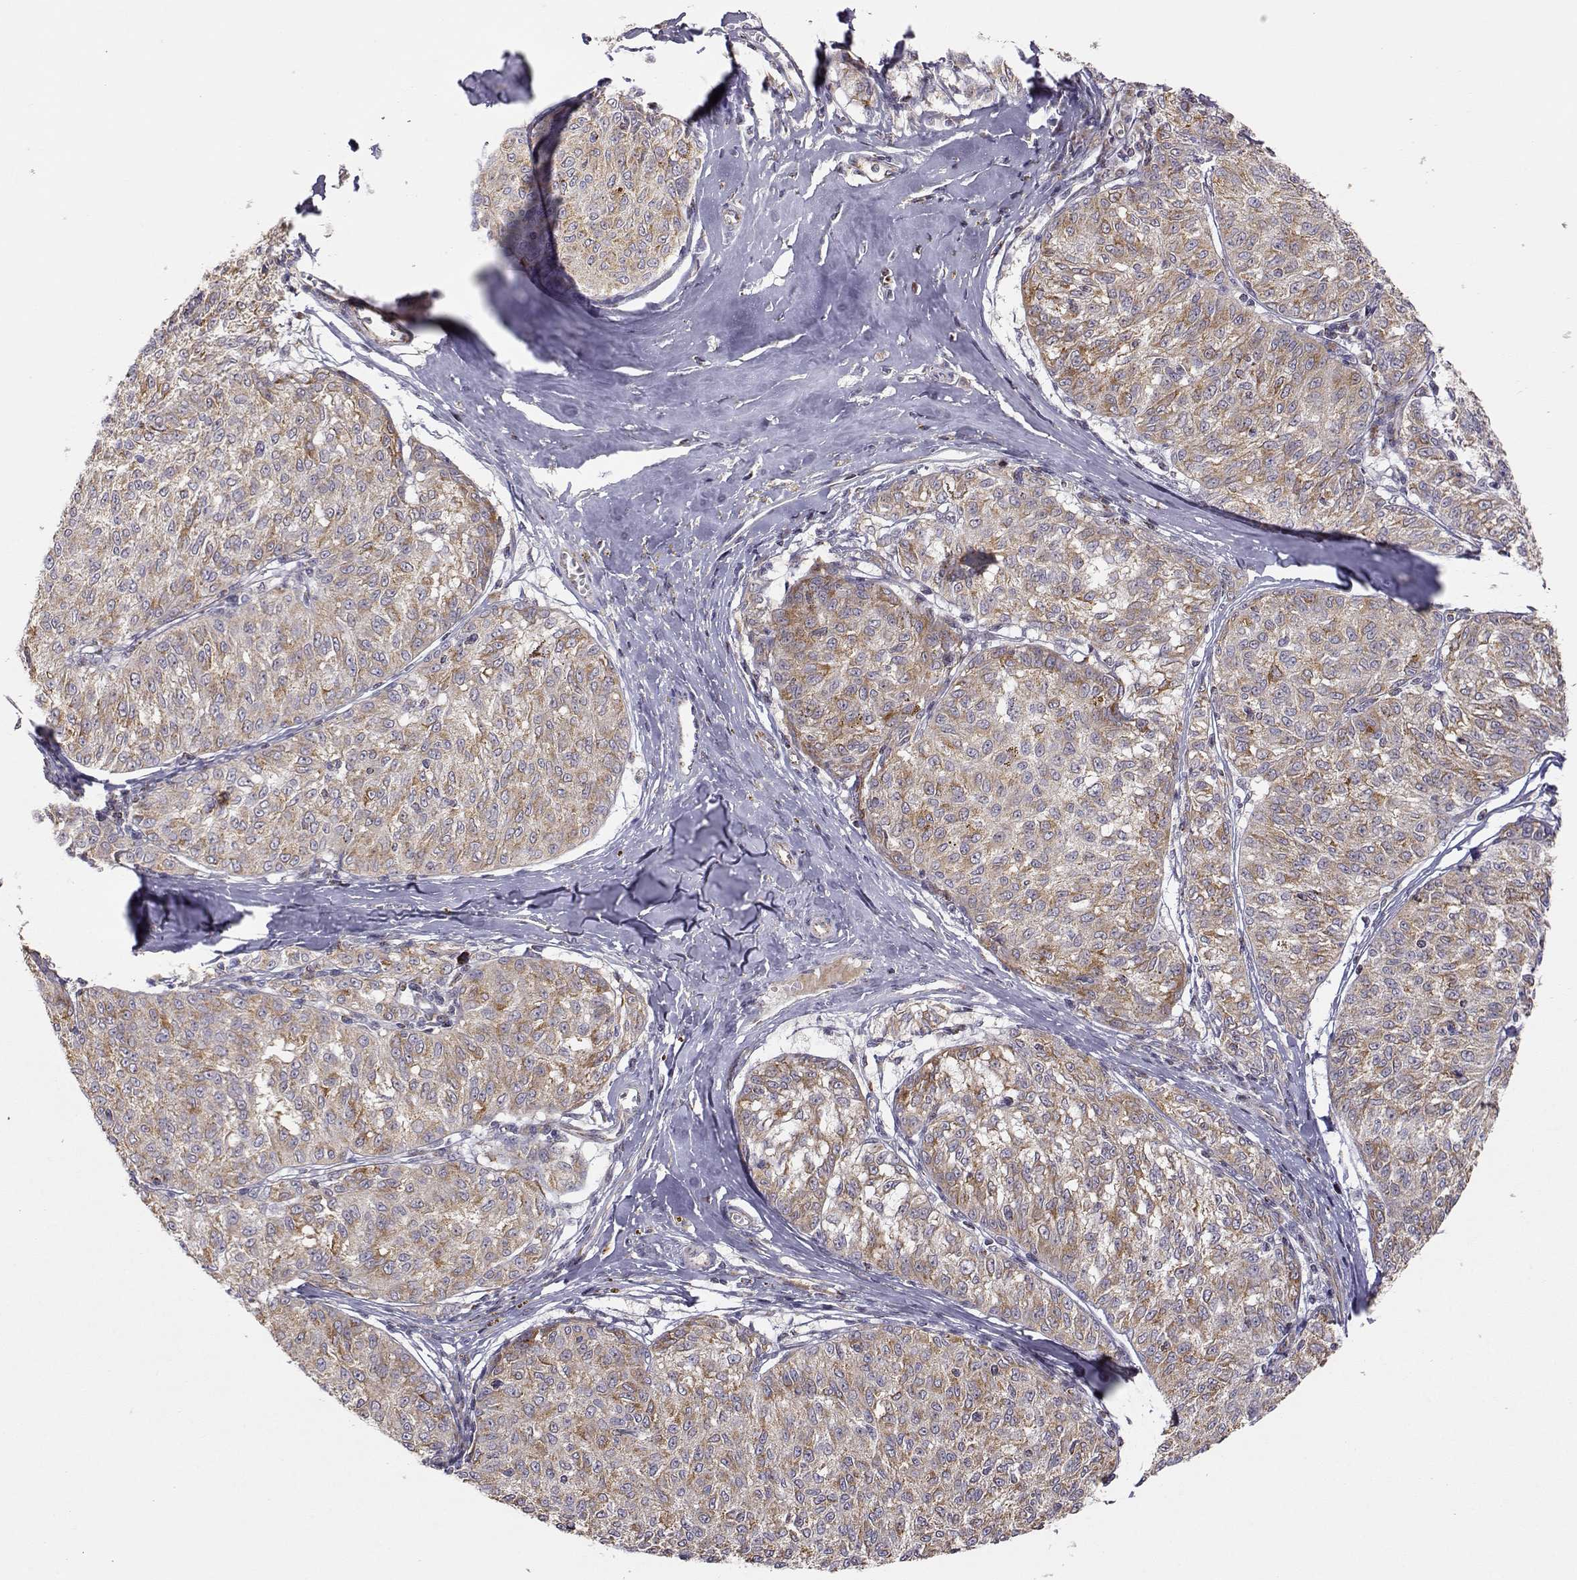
{"staining": {"intensity": "weak", "quantity": ">75%", "location": "cytoplasmic/membranous"}, "tissue": "melanoma", "cell_type": "Tumor cells", "image_type": "cancer", "snomed": [{"axis": "morphology", "description": "Malignant melanoma, NOS"}, {"axis": "topography", "description": "Skin"}], "caption": "Brown immunohistochemical staining in human malignant melanoma exhibits weak cytoplasmic/membranous staining in about >75% of tumor cells.", "gene": "EXOG", "patient": {"sex": "female", "age": 72}}